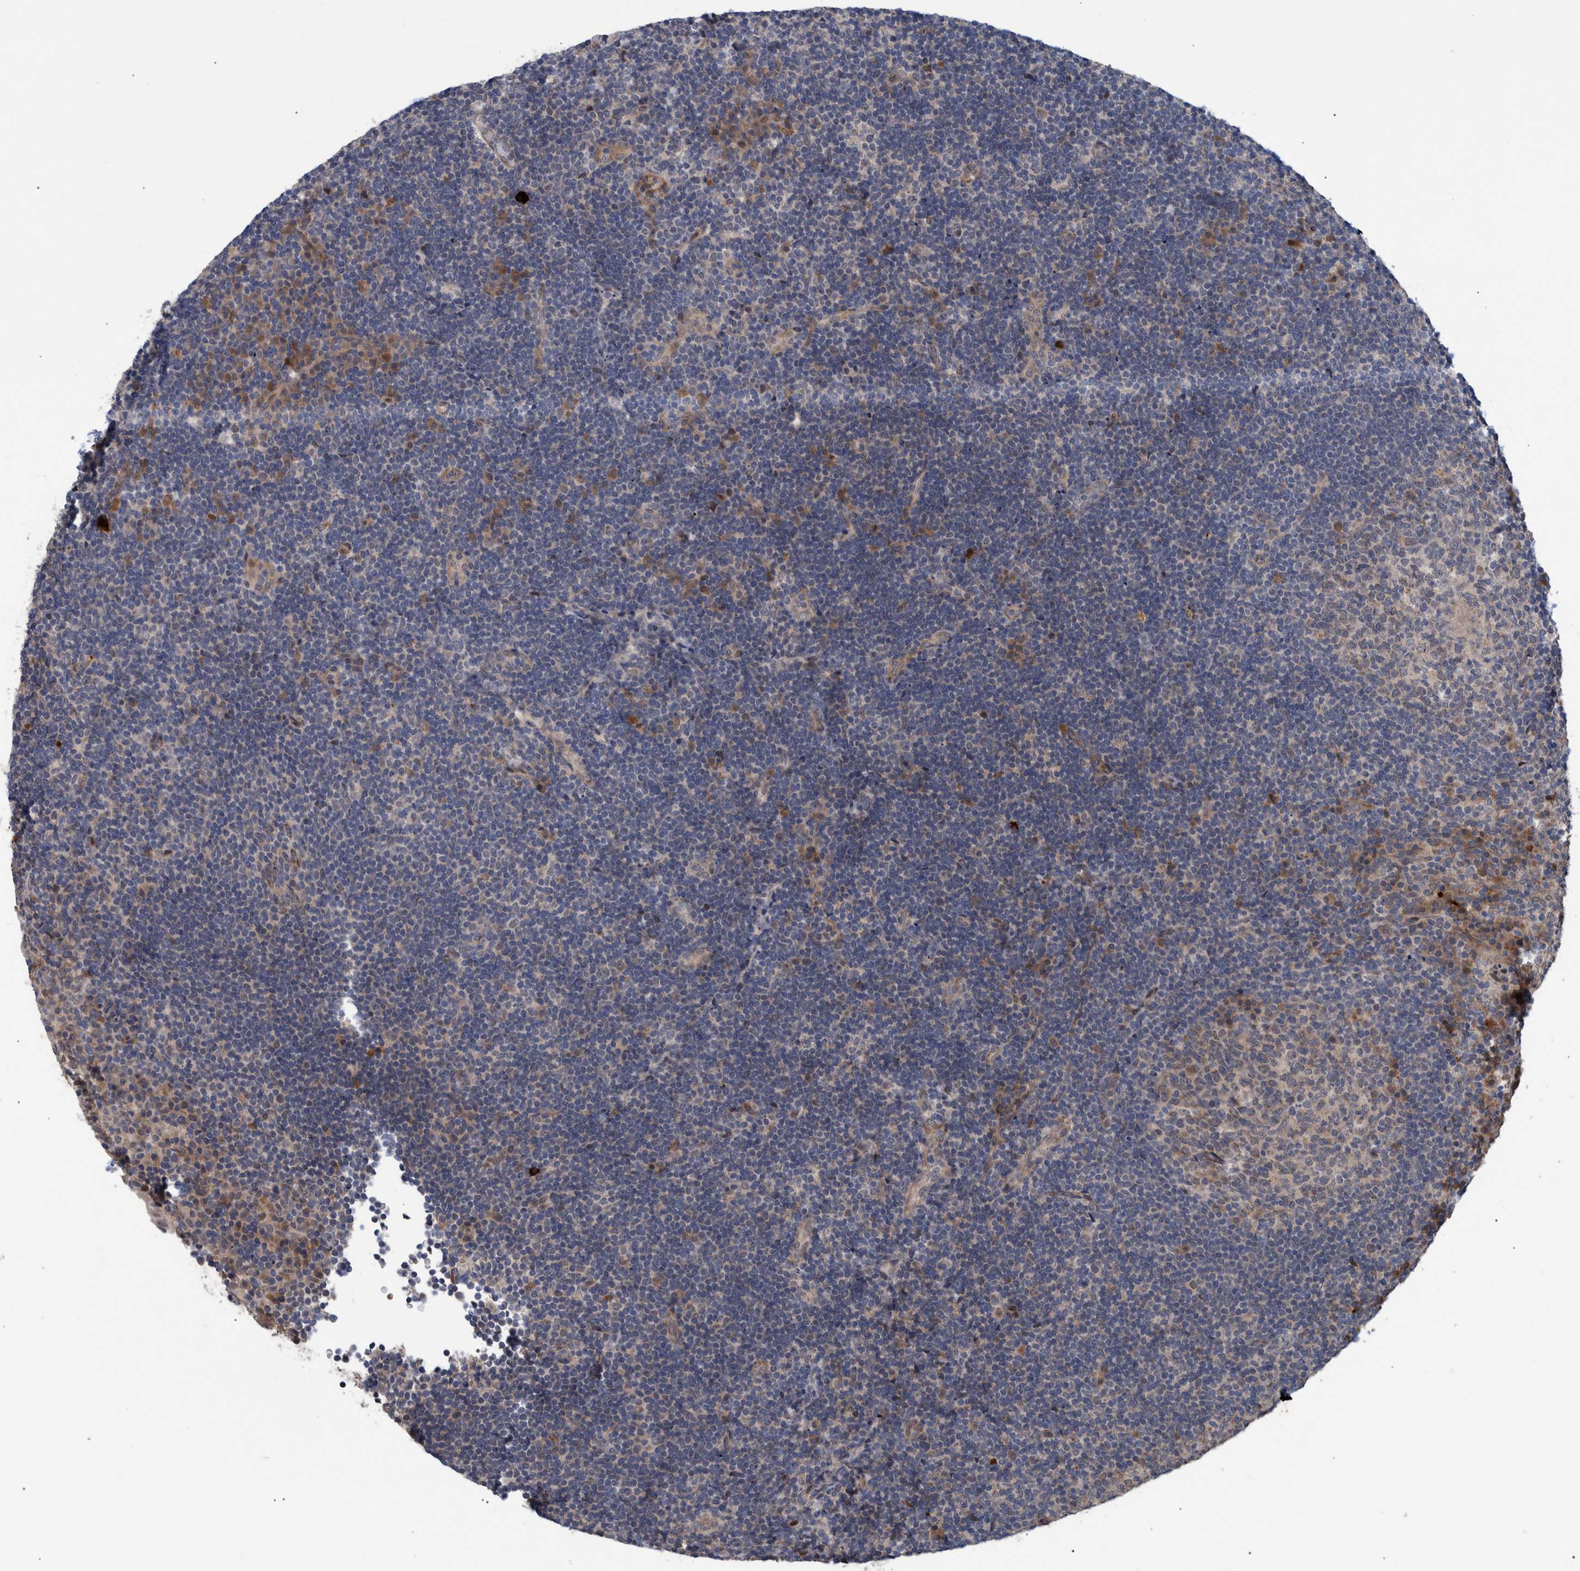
{"staining": {"intensity": "weak", "quantity": "<25%", "location": "cytoplasmic/membranous"}, "tissue": "lymphoma", "cell_type": "Tumor cells", "image_type": "cancer", "snomed": [{"axis": "morphology", "description": "Malignant lymphoma, non-Hodgkin's type, High grade"}, {"axis": "topography", "description": "Tonsil"}], "caption": "This is an immunohistochemistry histopathology image of human high-grade malignant lymphoma, non-Hodgkin's type. There is no staining in tumor cells.", "gene": "B3GNTL1", "patient": {"sex": "female", "age": 36}}